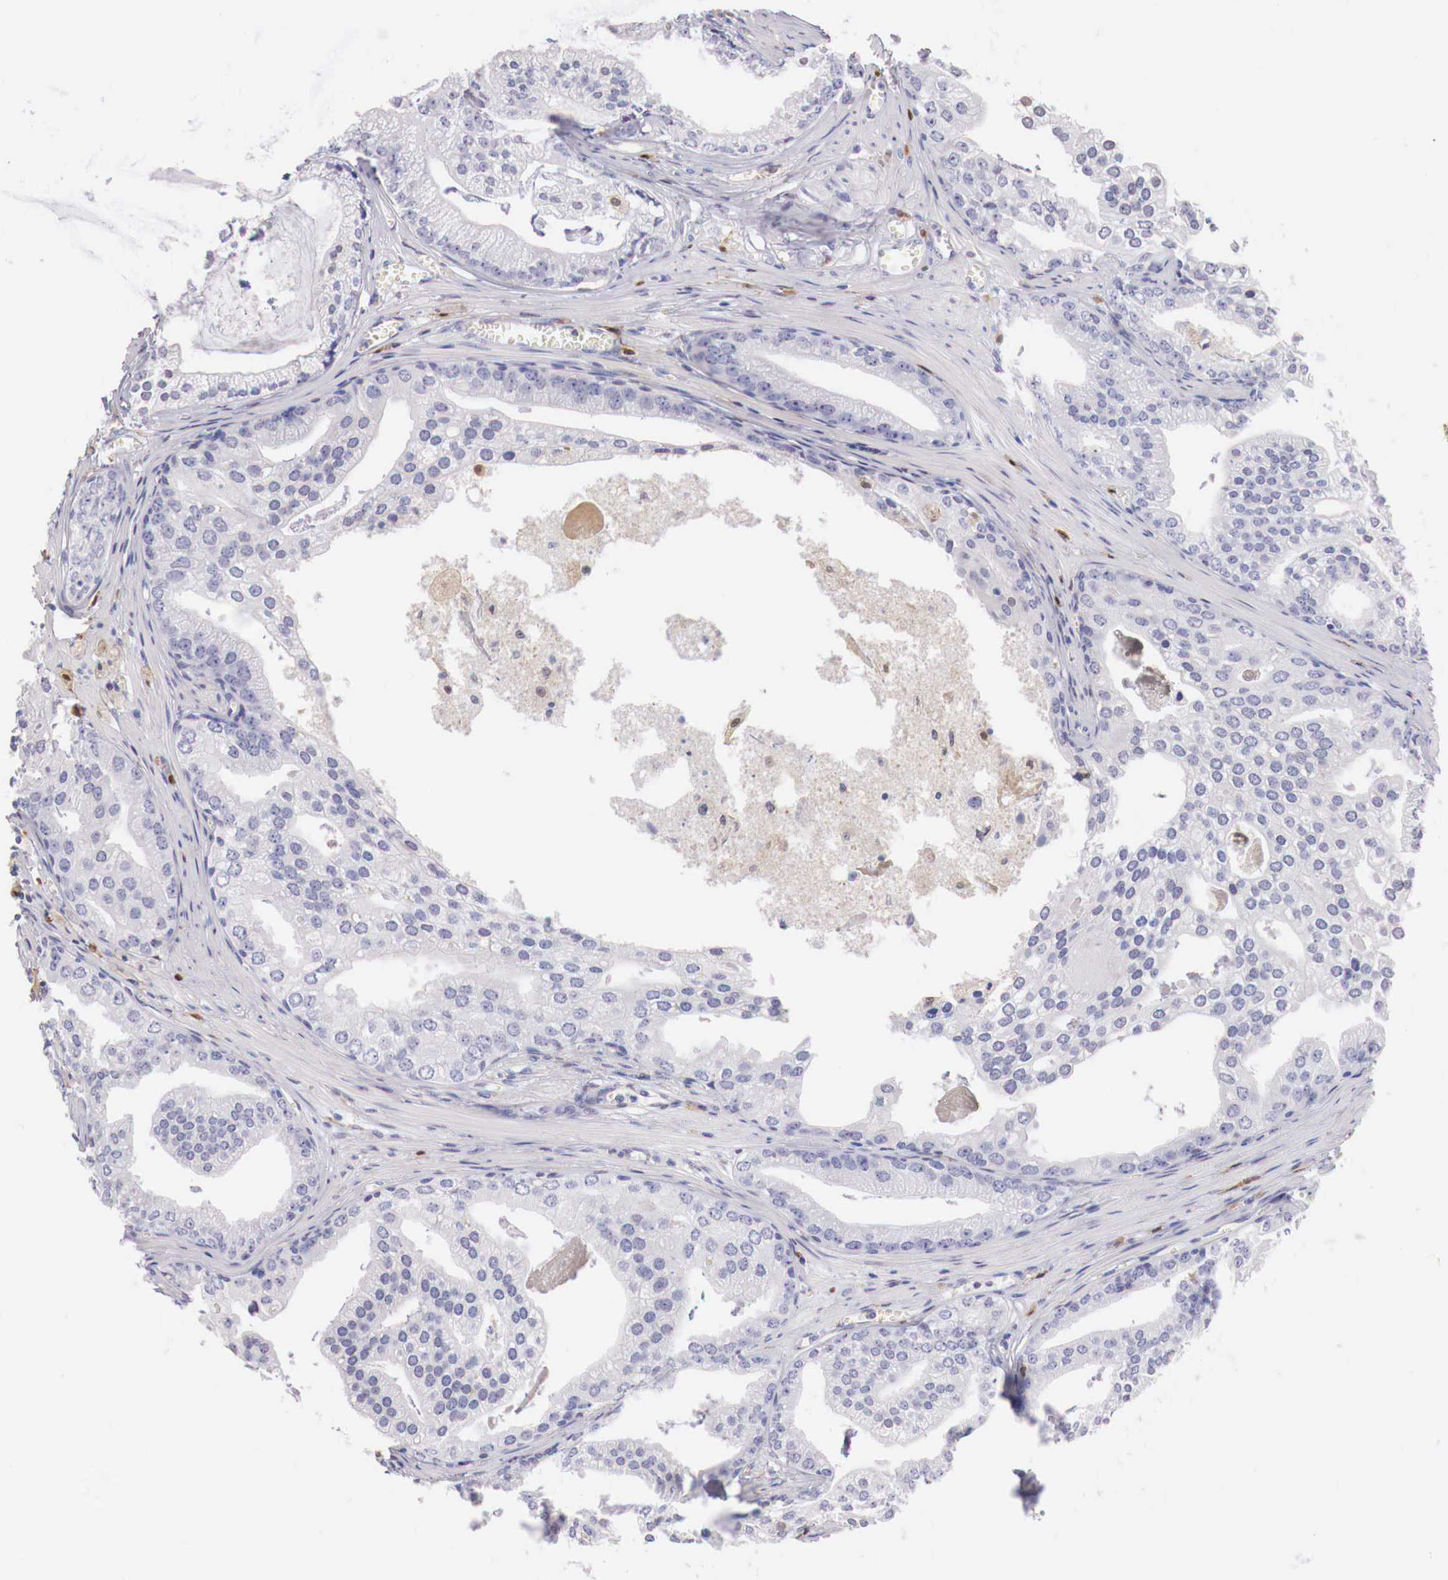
{"staining": {"intensity": "negative", "quantity": "none", "location": "none"}, "tissue": "prostate cancer", "cell_type": "Tumor cells", "image_type": "cancer", "snomed": [{"axis": "morphology", "description": "Adenocarcinoma, High grade"}, {"axis": "topography", "description": "Prostate"}], "caption": "High-grade adenocarcinoma (prostate) was stained to show a protein in brown. There is no significant positivity in tumor cells.", "gene": "RENBP", "patient": {"sex": "male", "age": 56}}